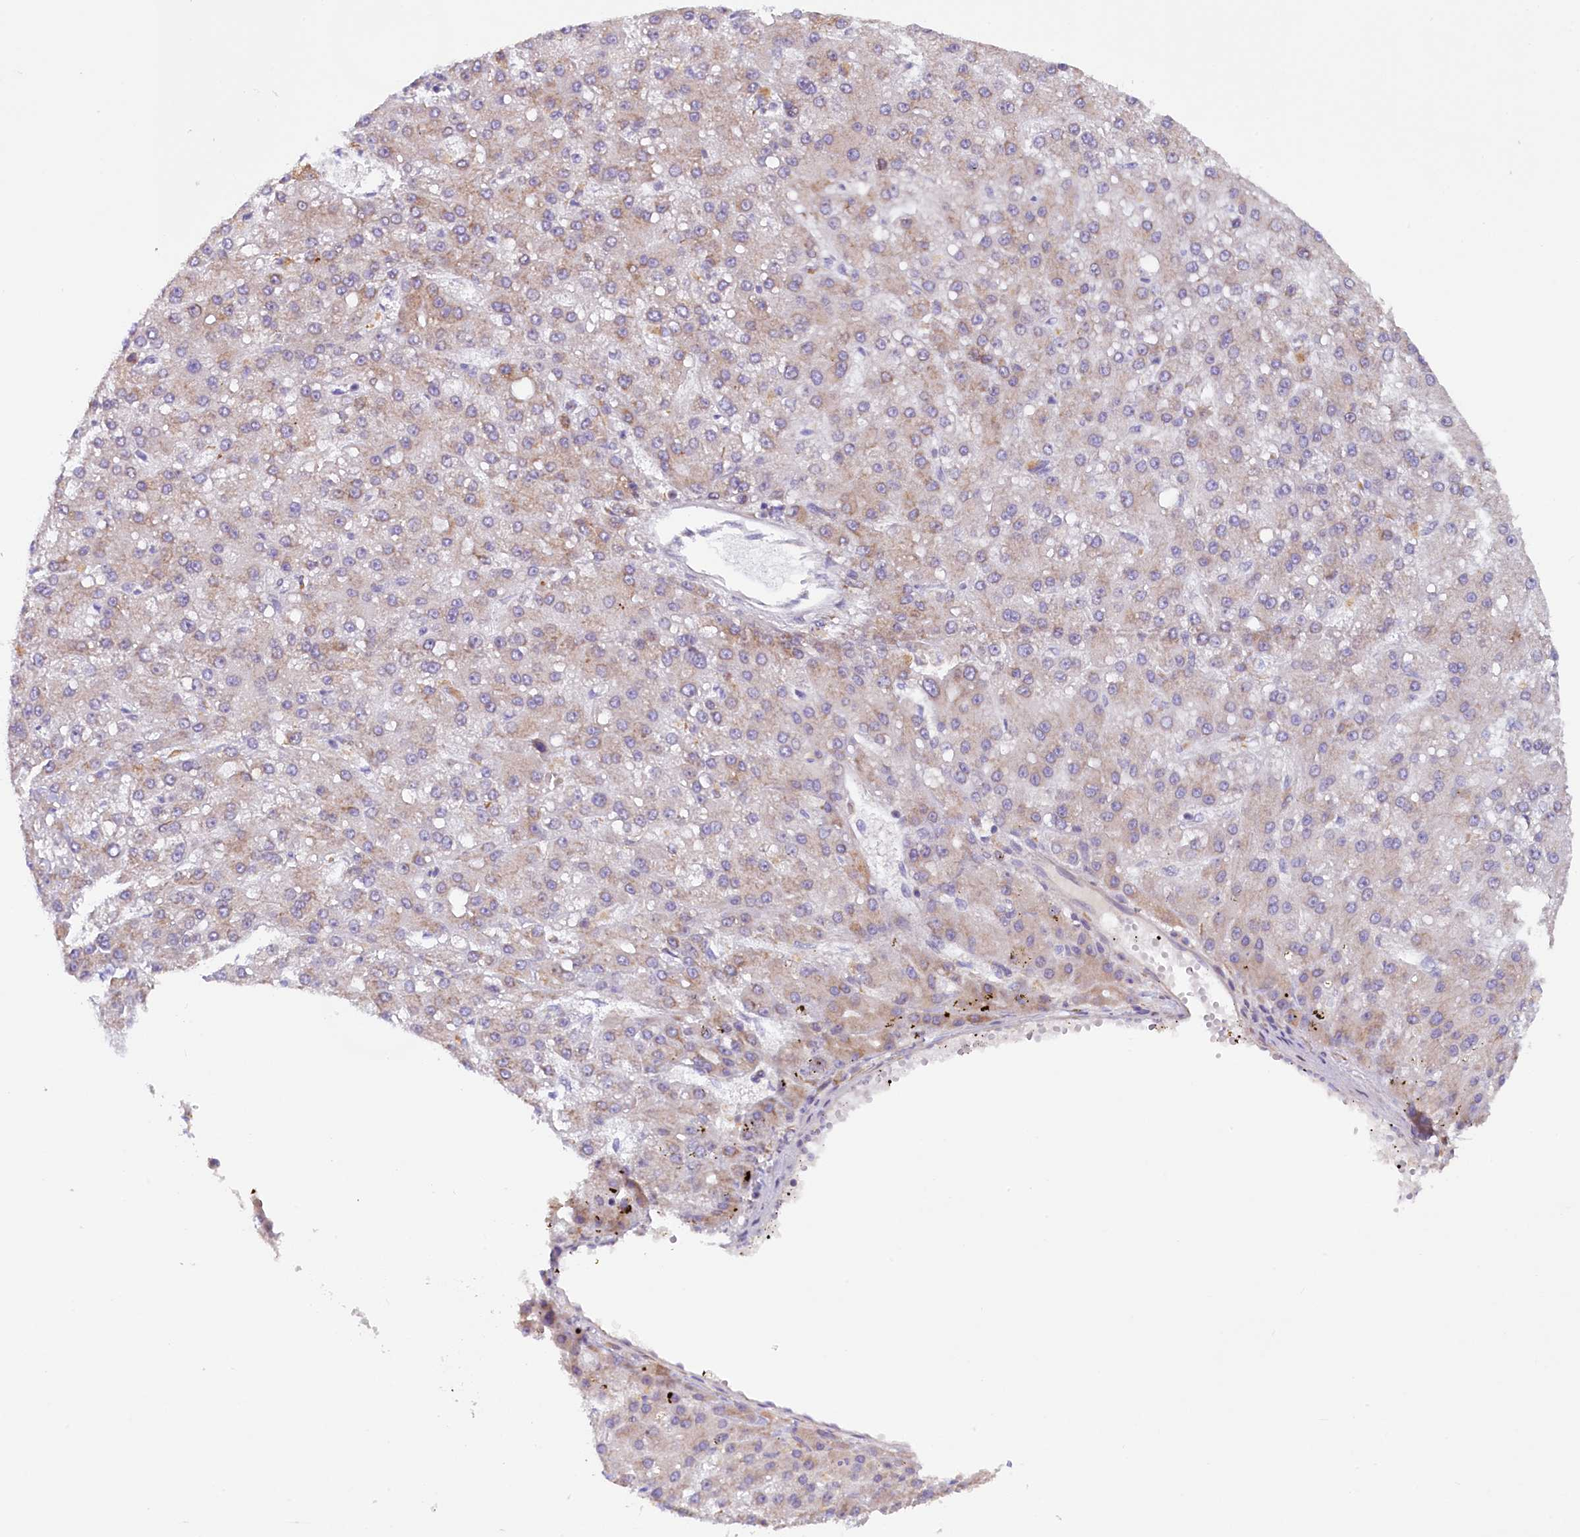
{"staining": {"intensity": "weak", "quantity": "<25%", "location": "cytoplasmic/membranous"}, "tissue": "liver cancer", "cell_type": "Tumor cells", "image_type": "cancer", "snomed": [{"axis": "morphology", "description": "Carcinoma, Hepatocellular, NOS"}, {"axis": "topography", "description": "Liver"}], "caption": "Liver hepatocellular carcinoma was stained to show a protein in brown. There is no significant positivity in tumor cells. The staining is performed using DAB brown chromogen with nuclei counter-stained in using hematoxylin.", "gene": "SSC5D", "patient": {"sex": "male", "age": 67}}